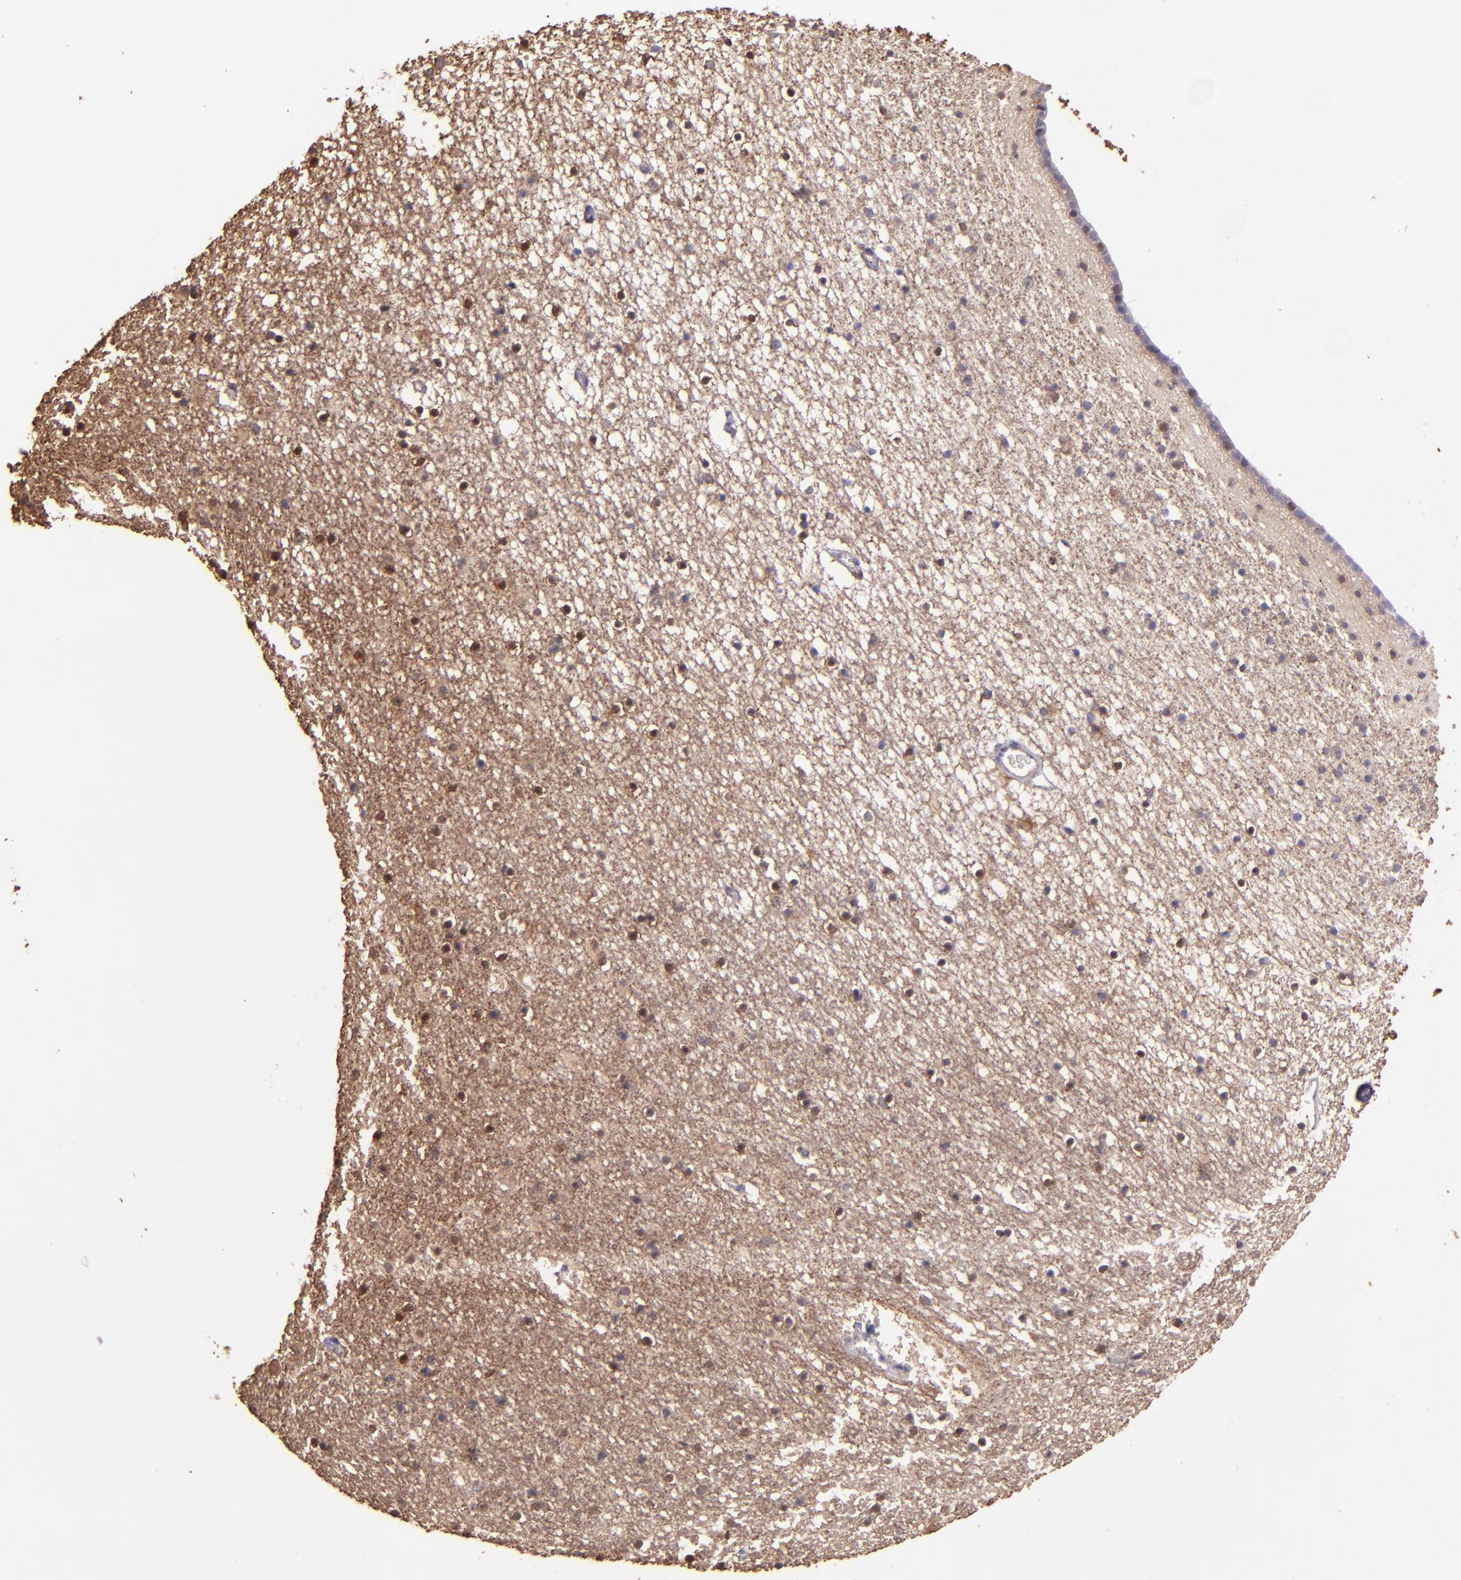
{"staining": {"intensity": "moderate", "quantity": ">75%", "location": "cytoplasmic/membranous"}, "tissue": "caudate", "cell_type": "Glial cells", "image_type": "normal", "snomed": [{"axis": "morphology", "description": "Normal tissue, NOS"}, {"axis": "topography", "description": "Lateral ventricle wall"}], "caption": "This image demonstrates immunohistochemistry staining of unremarkable human caudate, with medium moderate cytoplasmic/membranous expression in approximately >75% of glial cells.", "gene": "WASH6P", "patient": {"sex": "male", "age": 45}}